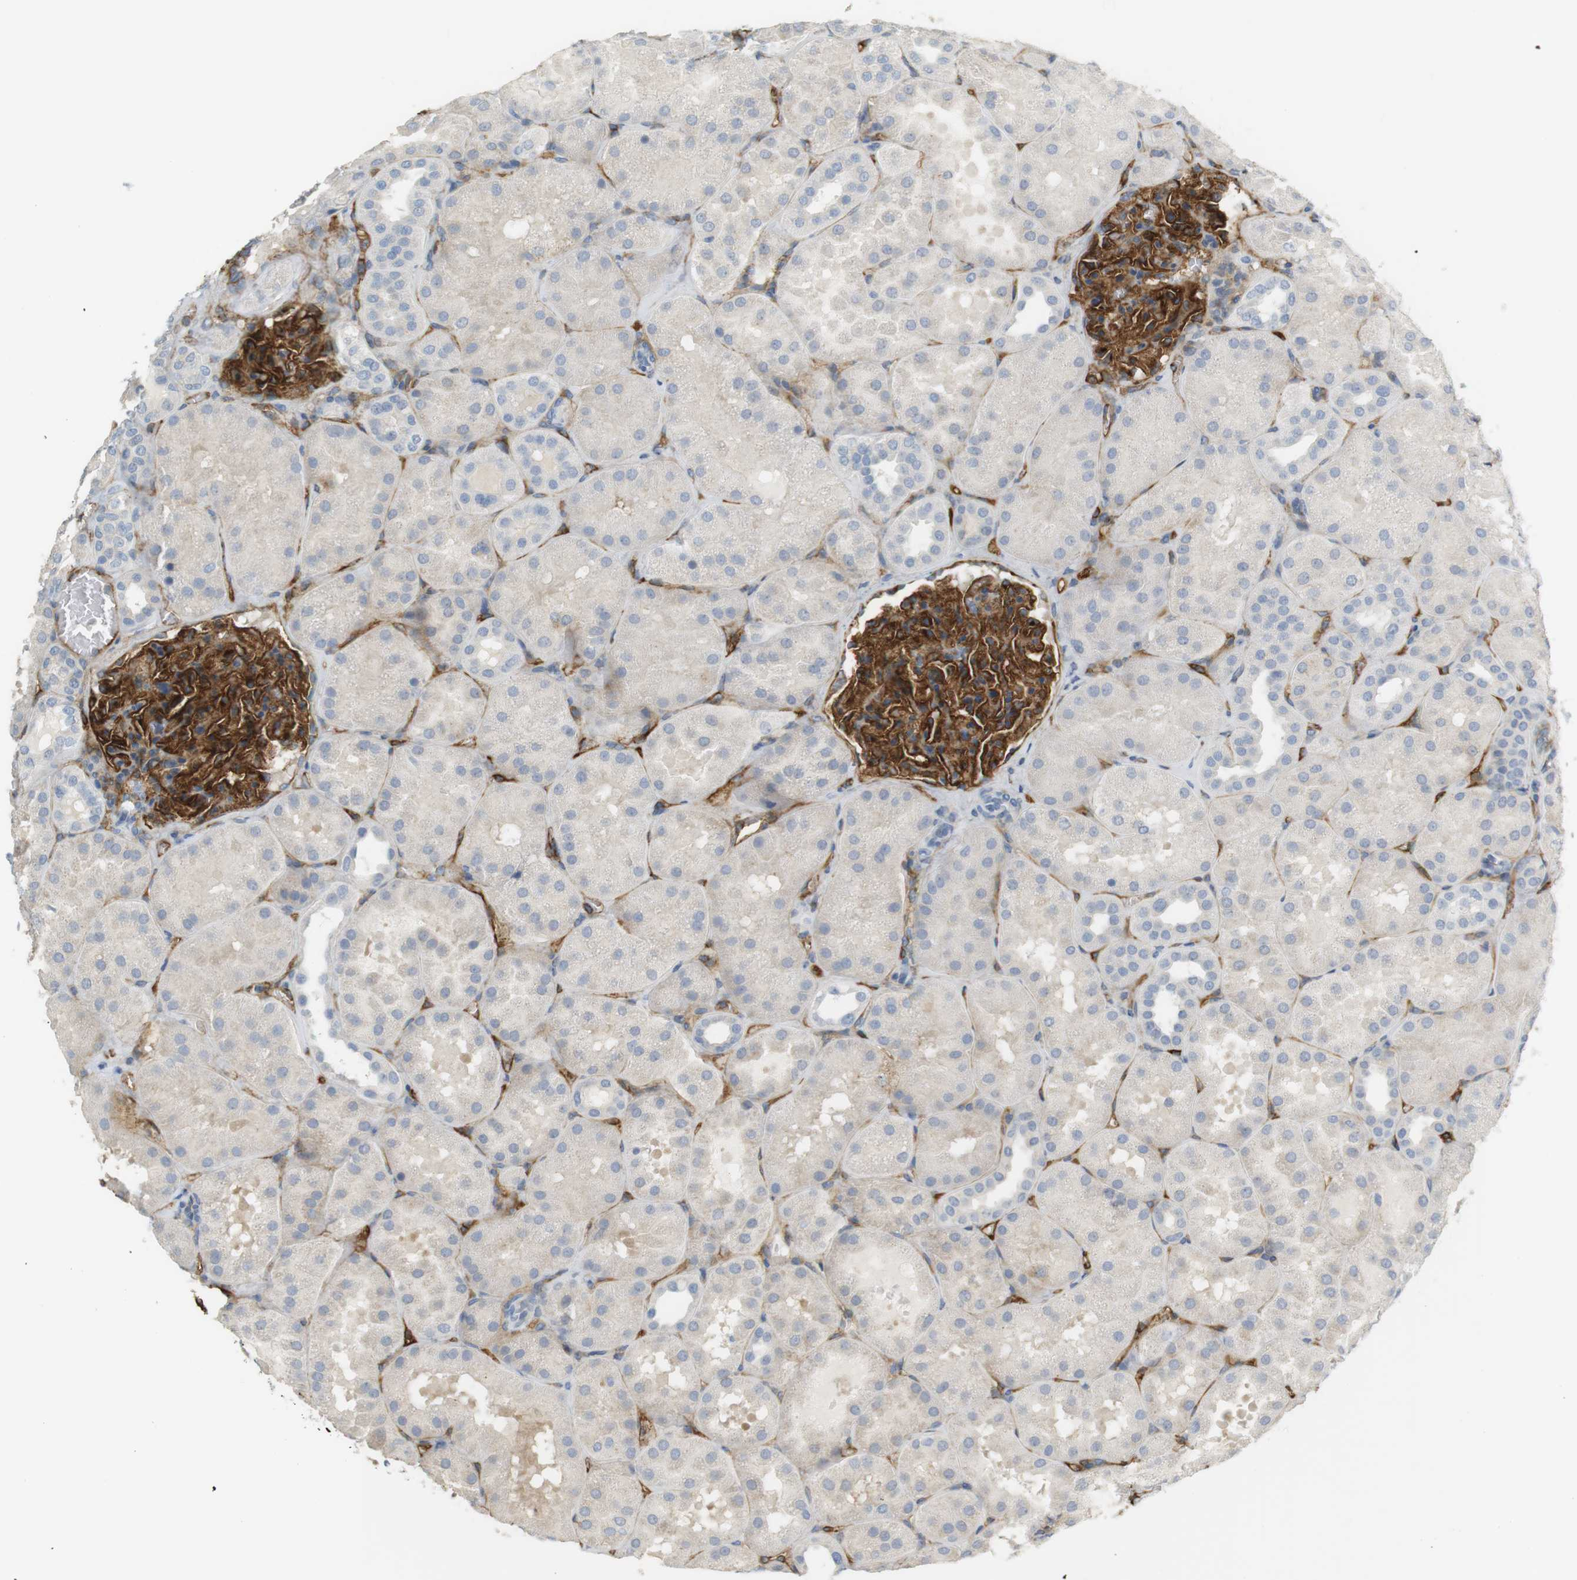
{"staining": {"intensity": "strong", "quantity": ">75%", "location": "cytoplasmic/membranous"}, "tissue": "kidney", "cell_type": "Cells in glomeruli", "image_type": "normal", "snomed": [{"axis": "morphology", "description": "Normal tissue, NOS"}, {"axis": "topography", "description": "Kidney"}], "caption": "Immunohistochemistry (IHC) micrograph of normal kidney: human kidney stained using IHC shows high levels of strong protein expression localized specifically in the cytoplasmic/membranous of cells in glomeruli, appearing as a cytoplasmic/membranous brown color.", "gene": "F2R", "patient": {"sex": "male", "age": 28}}